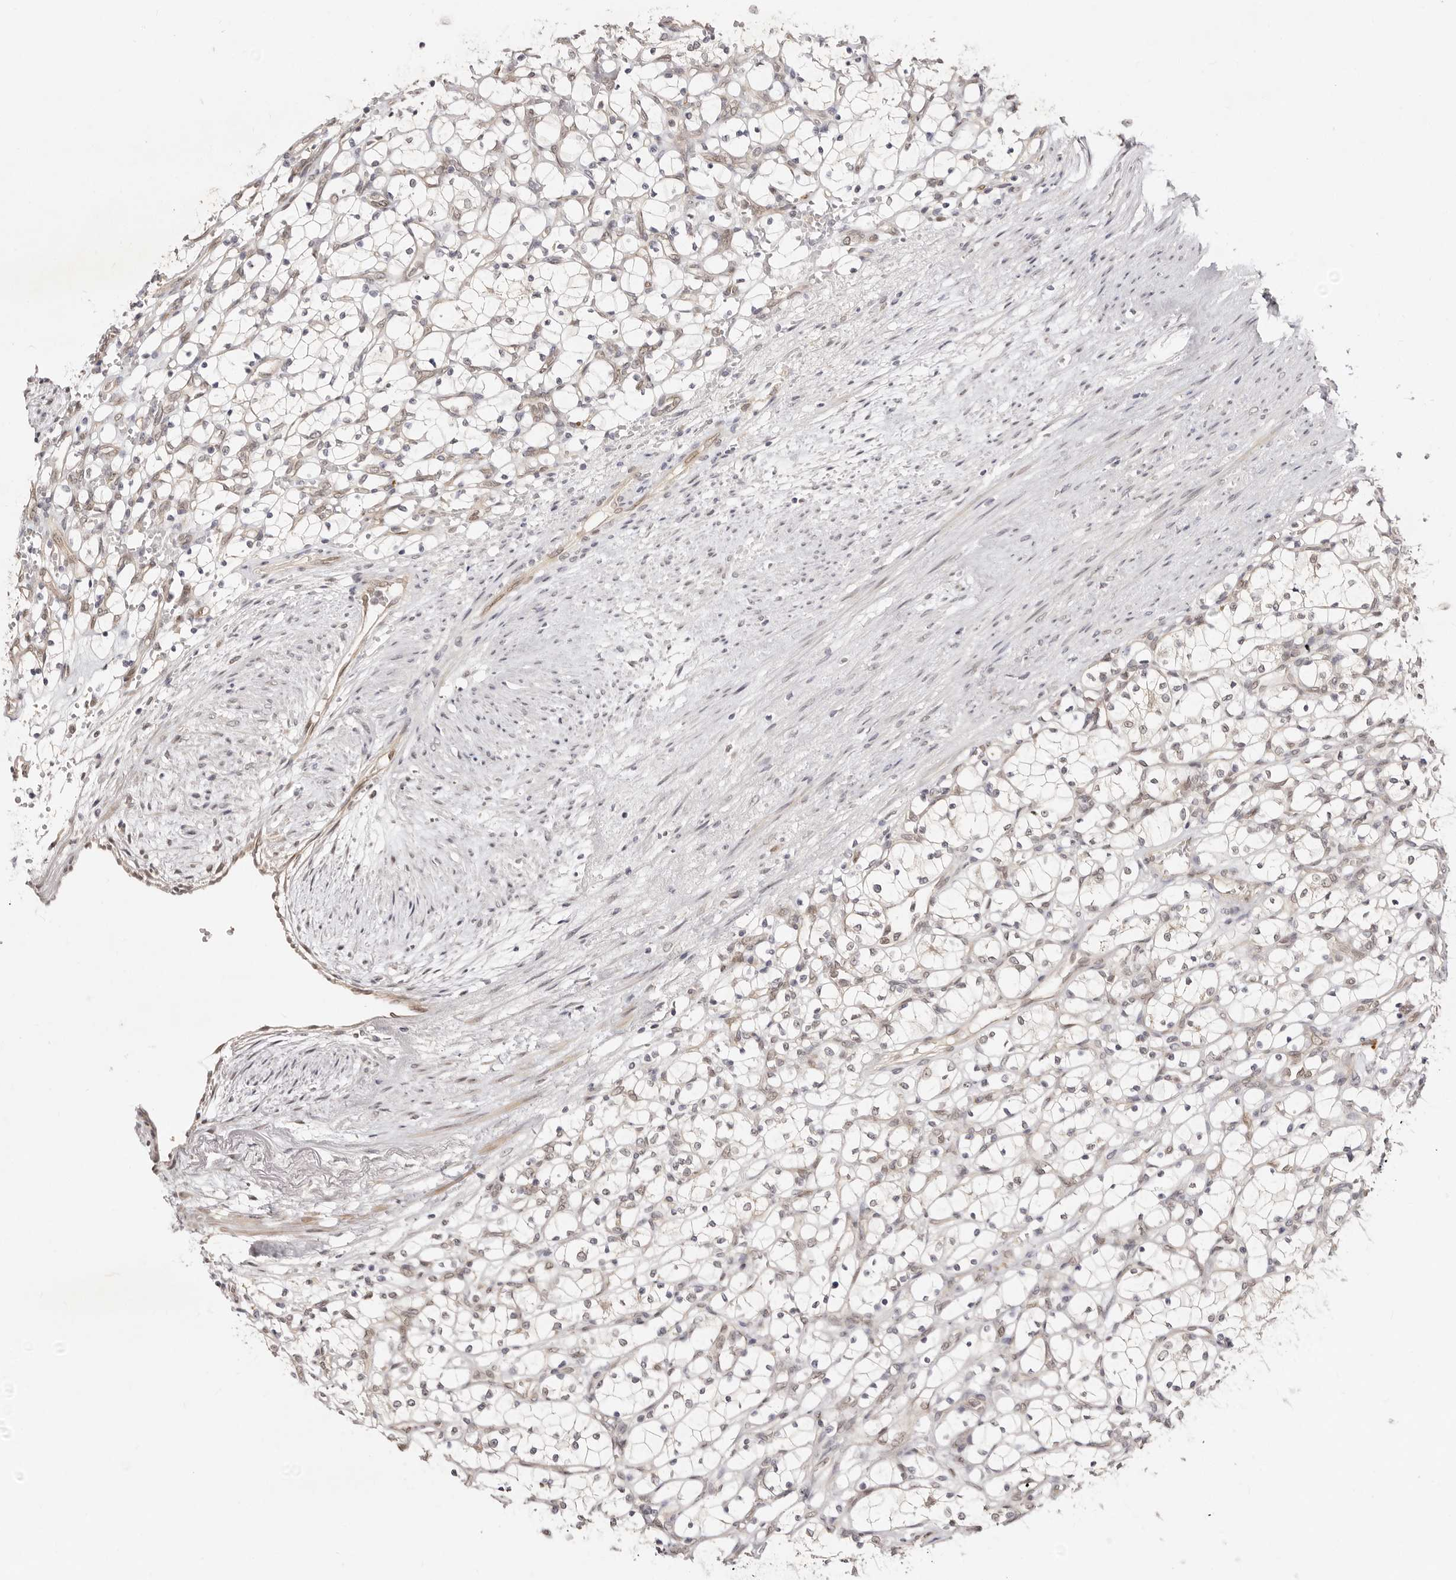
{"staining": {"intensity": "negative", "quantity": "none", "location": "none"}, "tissue": "renal cancer", "cell_type": "Tumor cells", "image_type": "cancer", "snomed": [{"axis": "morphology", "description": "Adenocarcinoma, NOS"}, {"axis": "topography", "description": "Kidney"}], "caption": "Immunohistochemistry of human renal cancer (adenocarcinoma) reveals no staining in tumor cells.", "gene": "LCORL", "patient": {"sex": "female", "age": 69}}